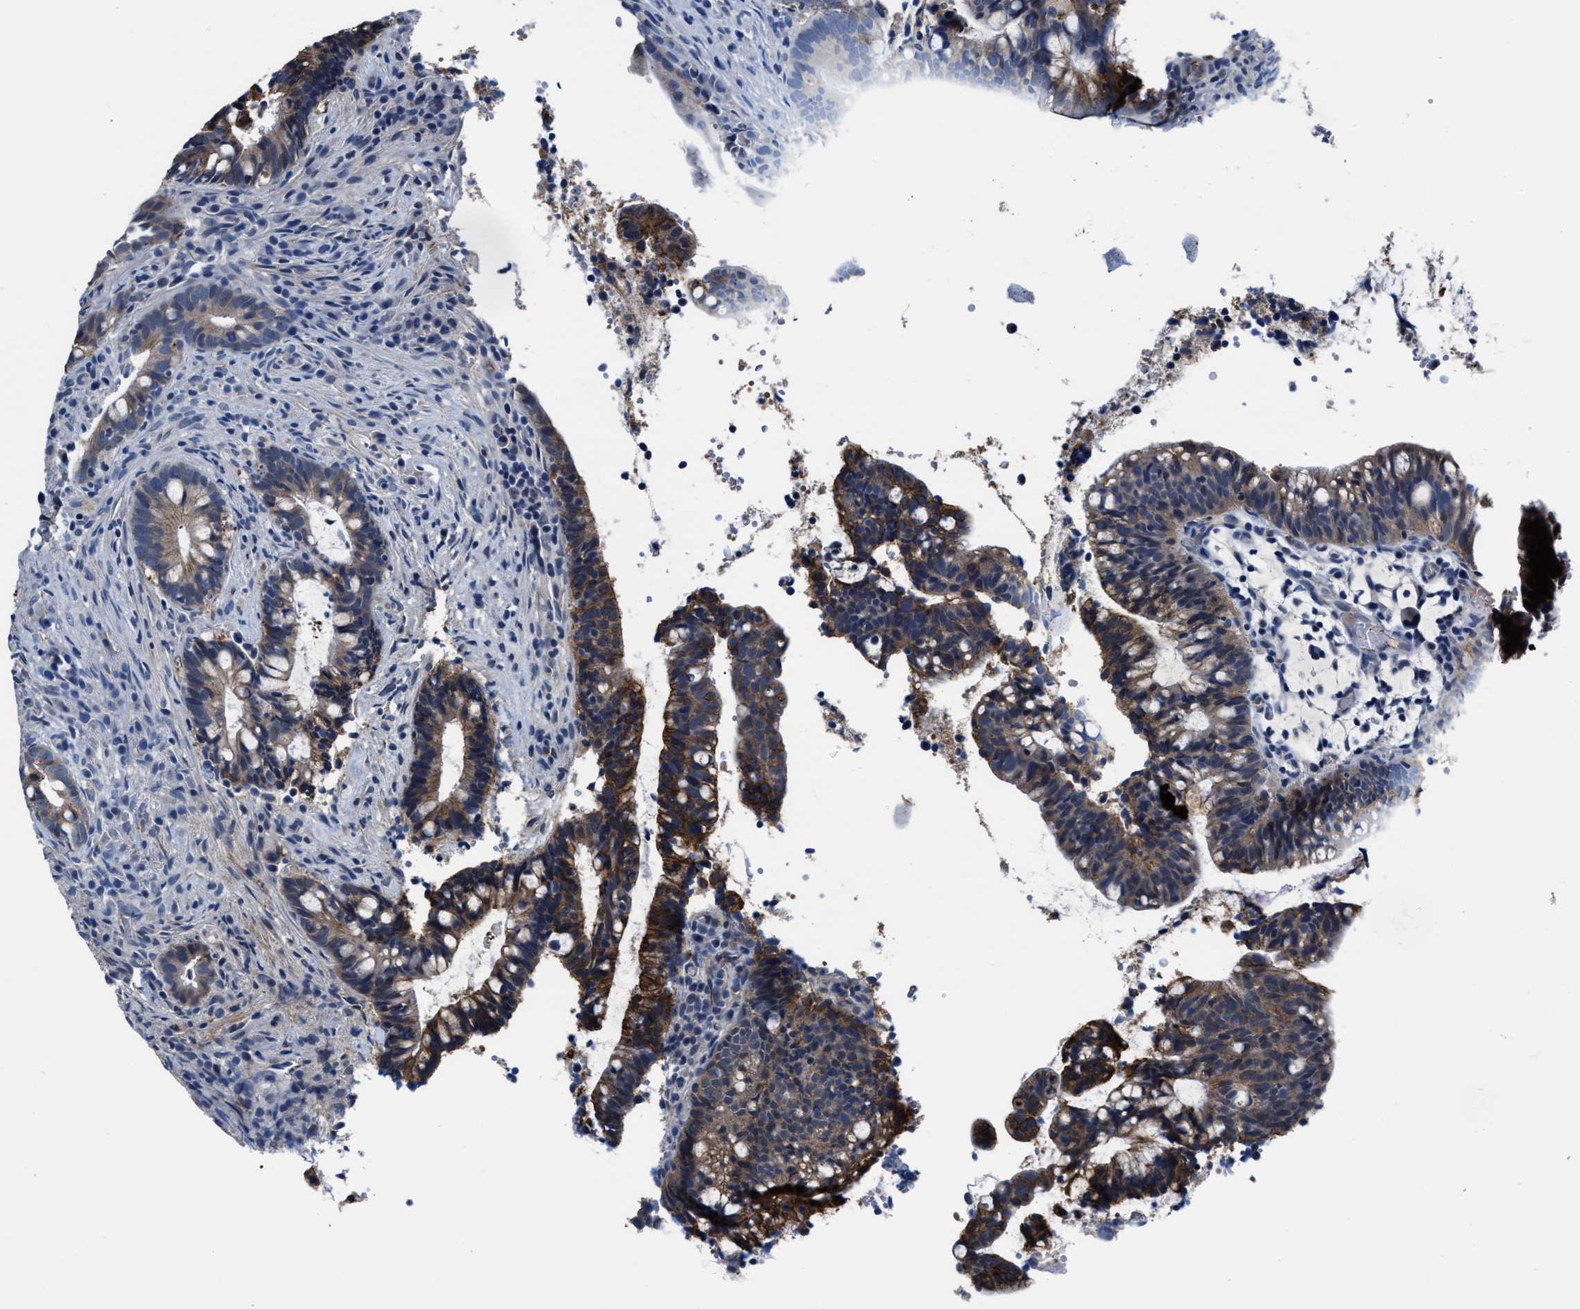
{"staining": {"intensity": "moderate", "quantity": ">75%", "location": "cytoplasmic/membranous"}, "tissue": "colorectal cancer", "cell_type": "Tumor cells", "image_type": "cancer", "snomed": [{"axis": "morphology", "description": "Adenocarcinoma, NOS"}, {"axis": "topography", "description": "Colon"}], "caption": "The immunohistochemical stain highlights moderate cytoplasmic/membranous positivity in tumor cells of colorectal cancer (adenocarcinoma) tissue.", "gene": "GHITM", "patient": {"sex": "female", "age": 66}}